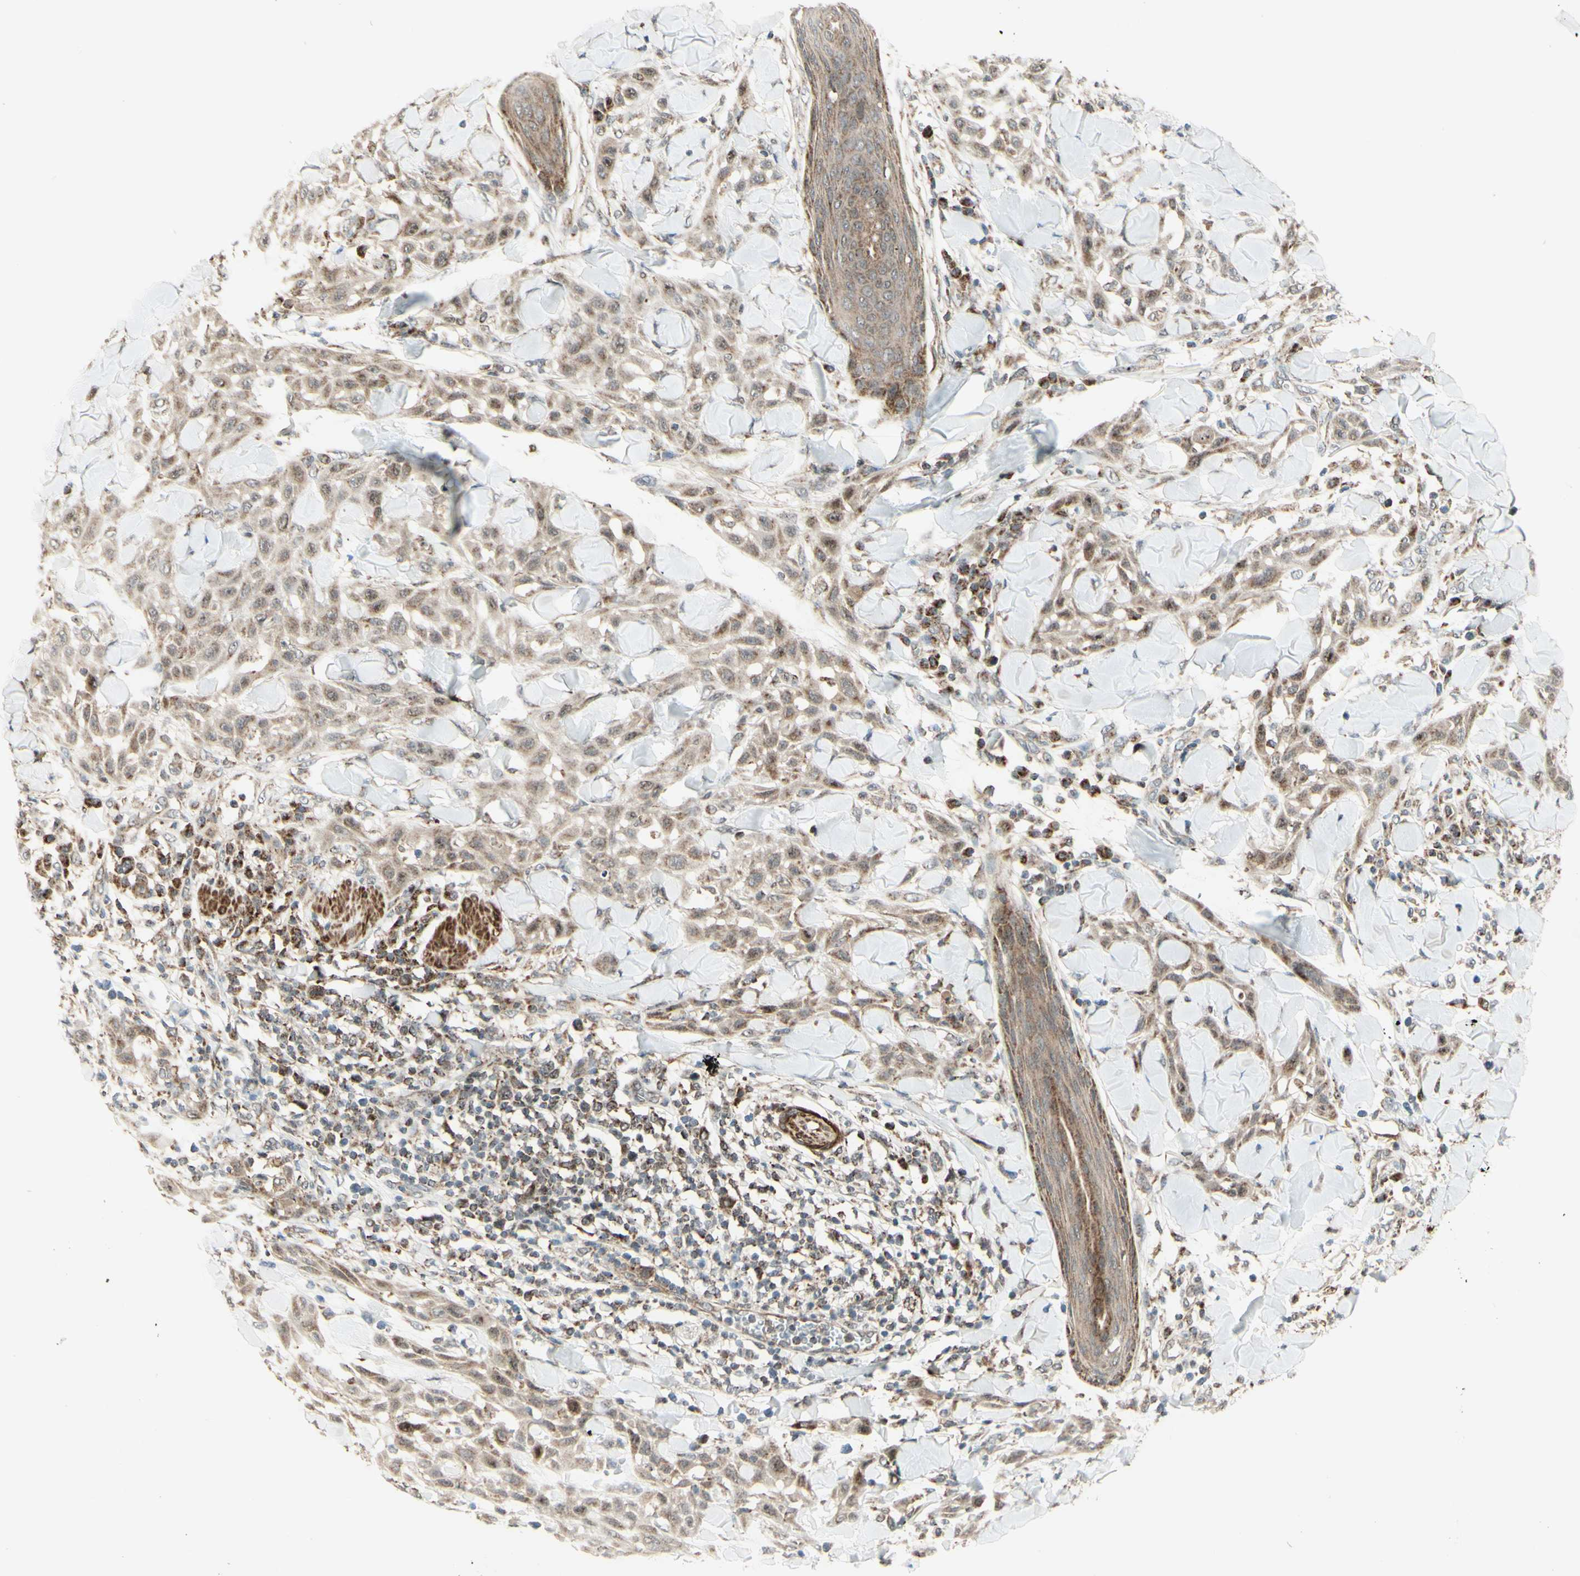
{"staining": {"intensity": "moderate", "quantity": ">75%", "location": "cytoplasmic/membranous"}, "tissue": "skin cancer", "cell_type": "Tumor cells", "image_type": "cancer", "snomed": [{"axis": "morphology", "description": "Squamous cell carcinoma, NOS"}, {"axis": "topography", "description": "Skin"}], "caption": "IHC histopathology image of neoplastic tissue: human skin cancer stained using immunohistochemistry demonstrates medium levels of moderate protein expression localized specifically in the cytoplasmic/membranous of tumor cells, appearing as a cytoplasmic/membranous brown color.", "gene": "DHRS3", "patient": {"sex": "male", "age": 24}}